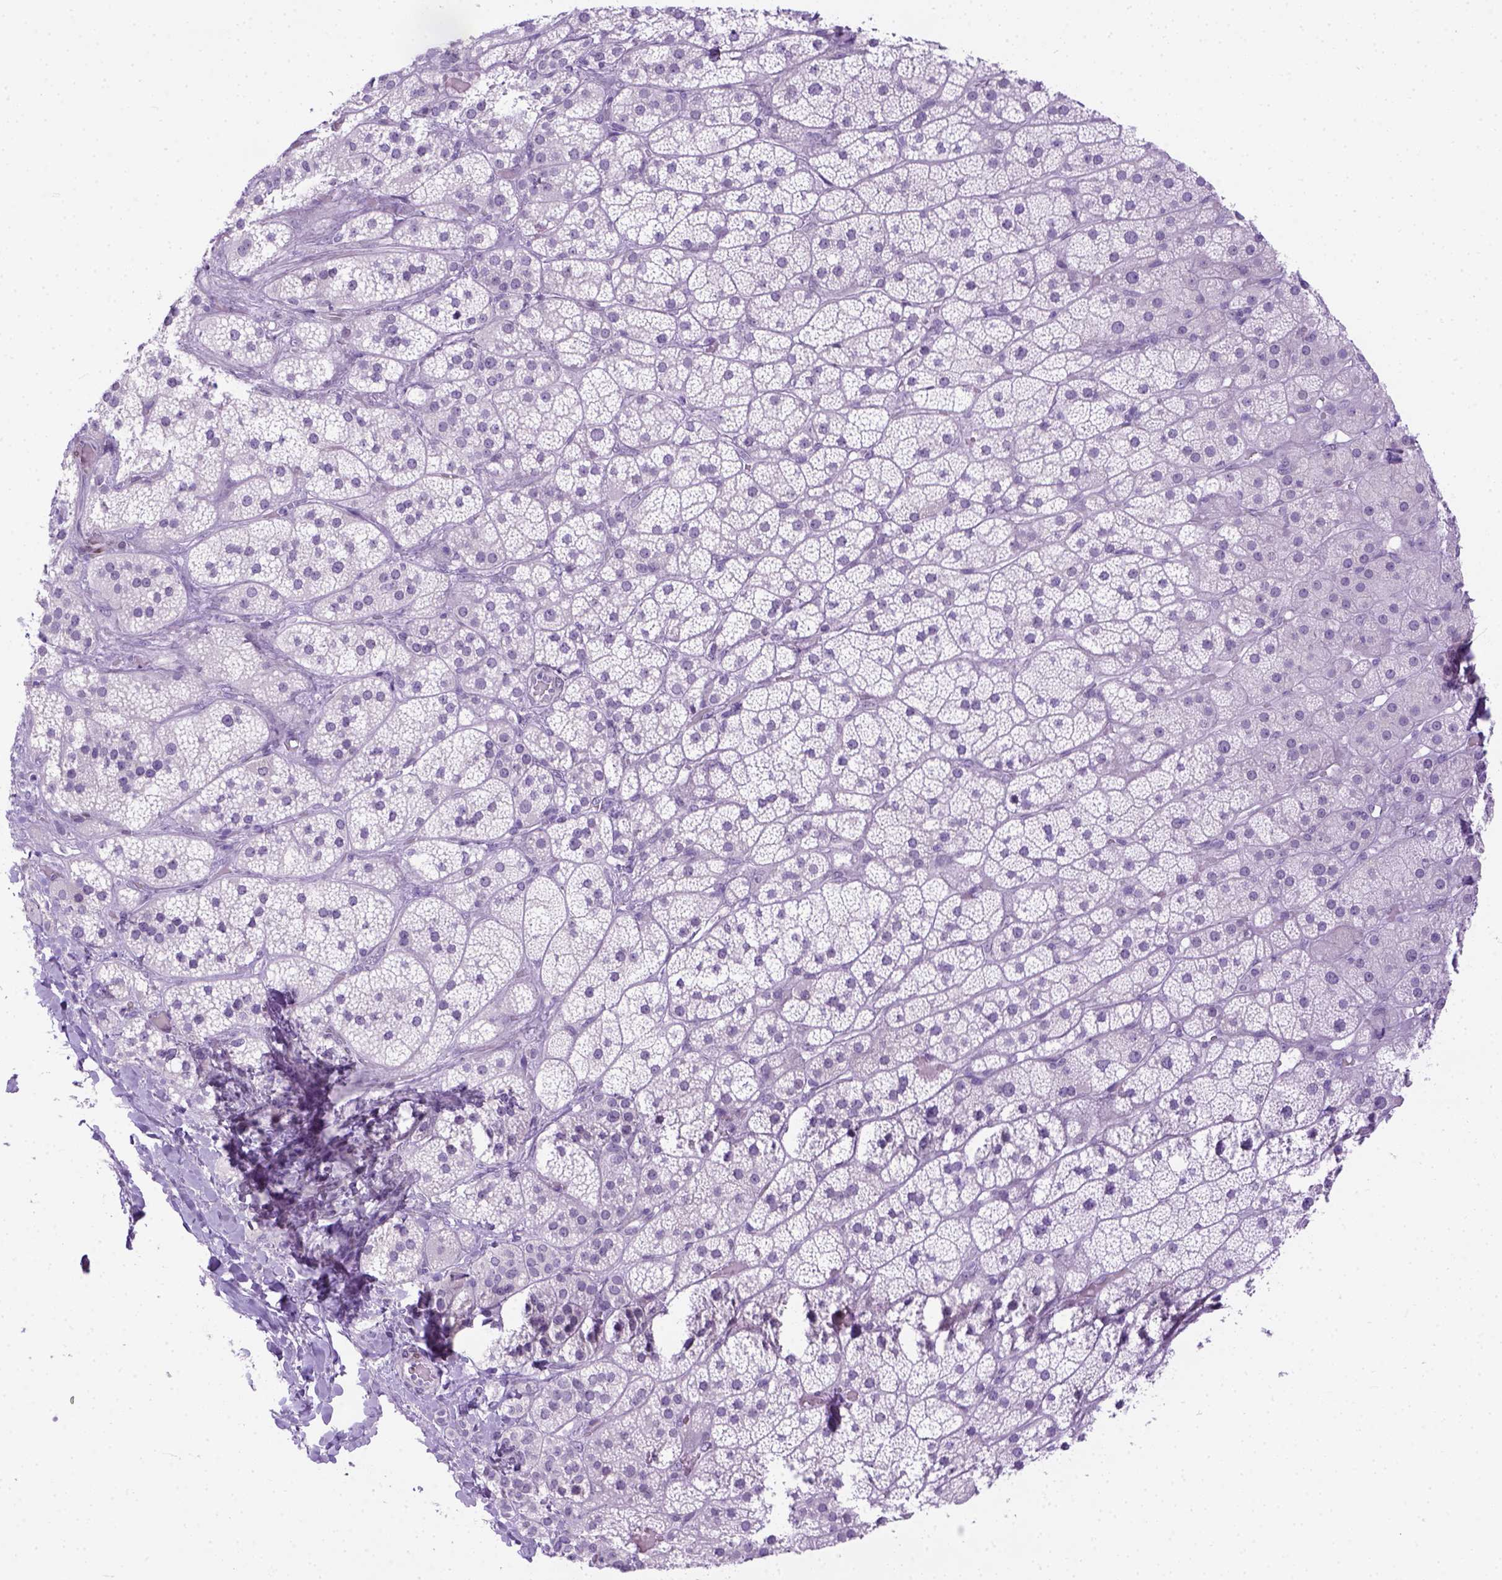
{"staining": {"intensity": "negative", "quantity": "none", "location": "none"}, "tissue": "adrenal gland", "cell_type": "Glandular cells", "image_type": "normal", "snomed": [{"axis": "morphology", "description": "Normal tissue, NOS"}, {"axis": "topography", "description": "Adrenal gland"}], "caption": "The IHC histopathology image has no significant expression in glandular cells of adrenal gland.", "gene": "FAM184B", "patient": {"sex": "male", "age": 57}}